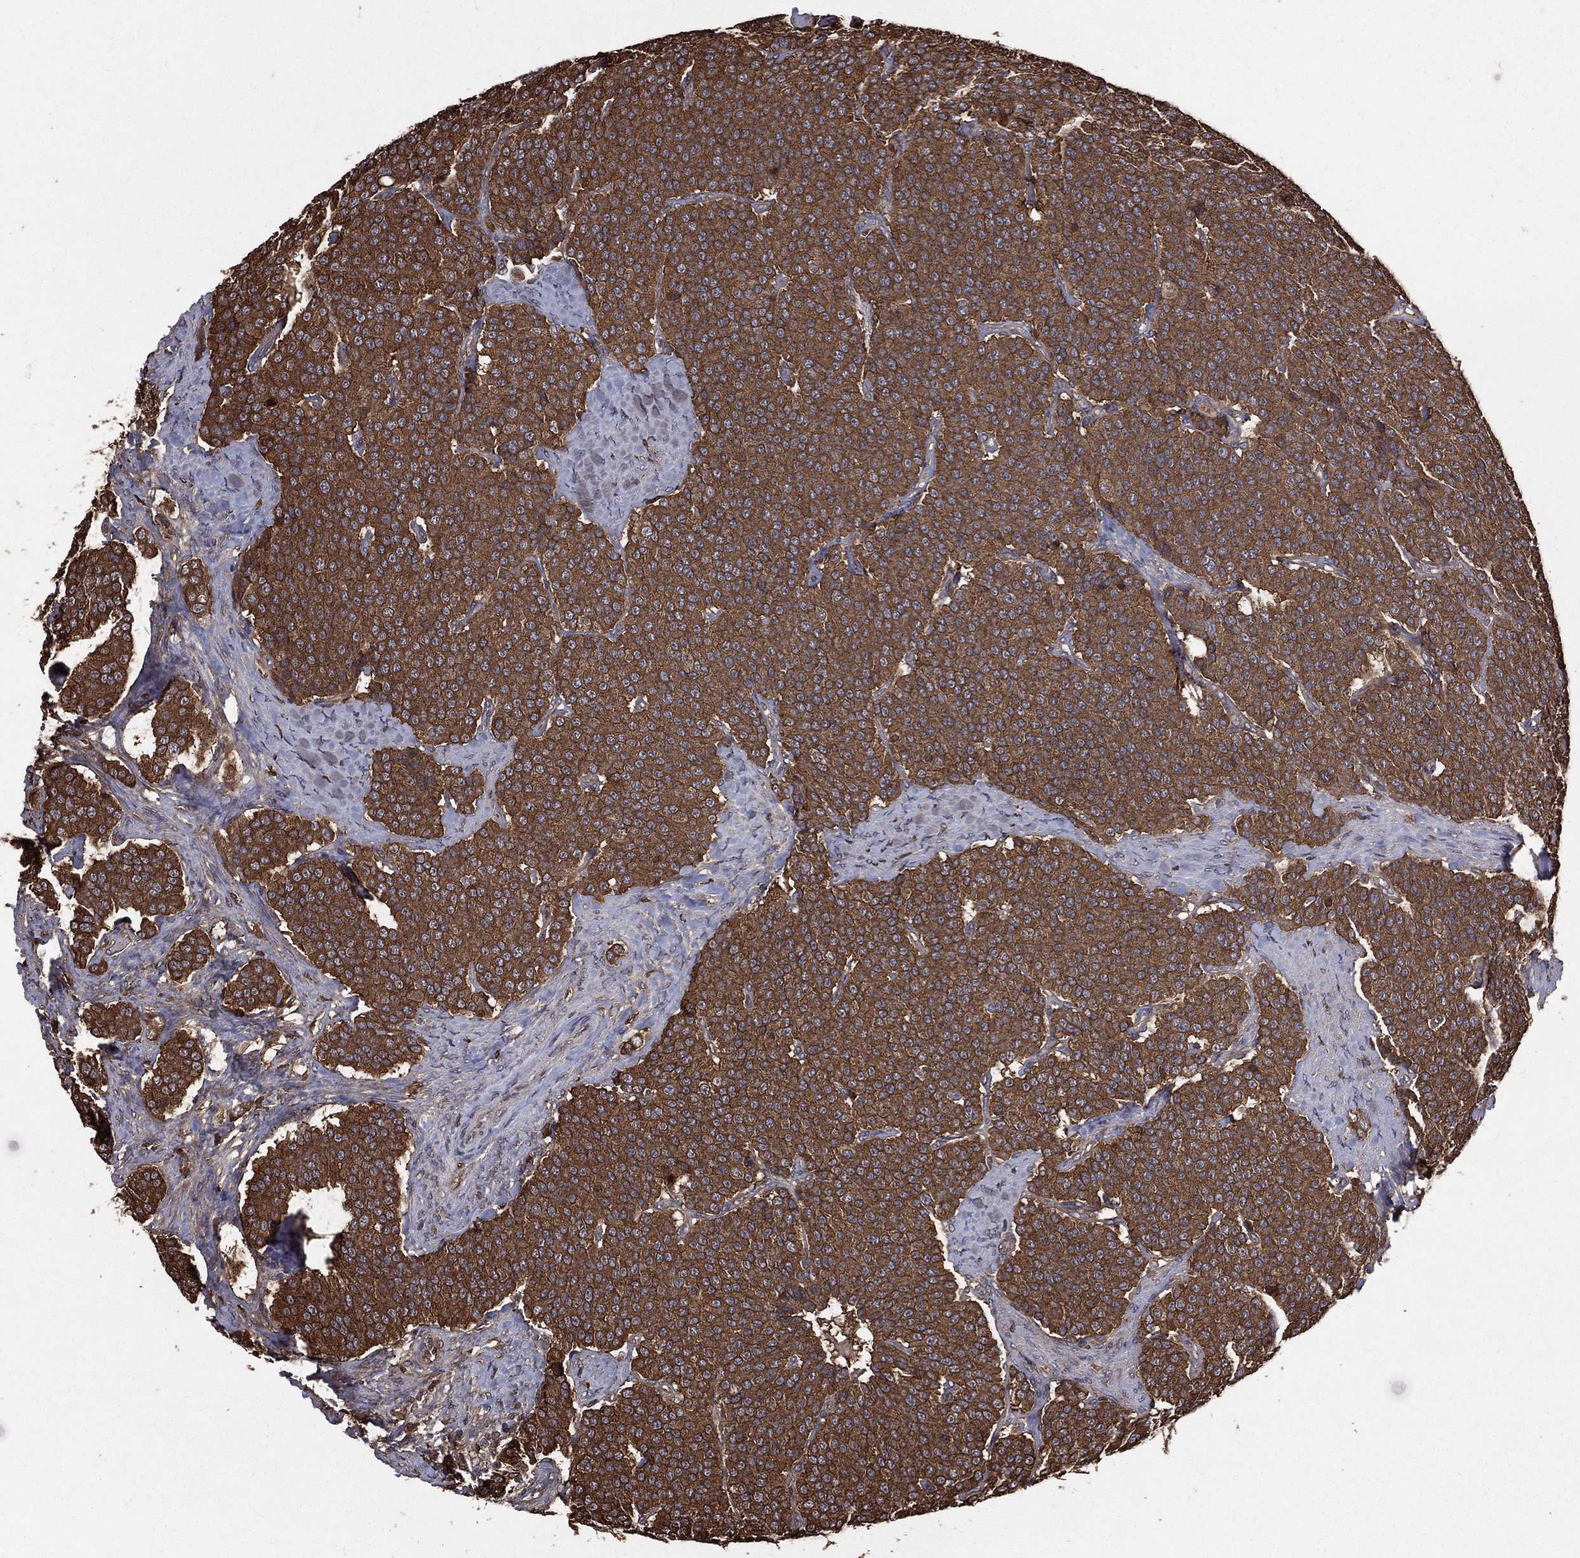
{"staining": {"intensity": "strong", "quantity": ">75%", "location": "cytoplasmic/membranous"}, "tissue": "carcinoid", "cell_type": "Tumor cells", "image_type": "cancer", "snomed": [{"axis": "morphology", "description": "Carcinoid, malignant, NOS"}, {"axis": "topography", "description": "Small intestine"}], "caption": "Tumor cells reveal high levels of strong cytoplasmic/membranous positivity in about >75% of cells in human carcinoid.", "gene": "DPYSL2", "patient": {"sex": "female", "age": 58}}